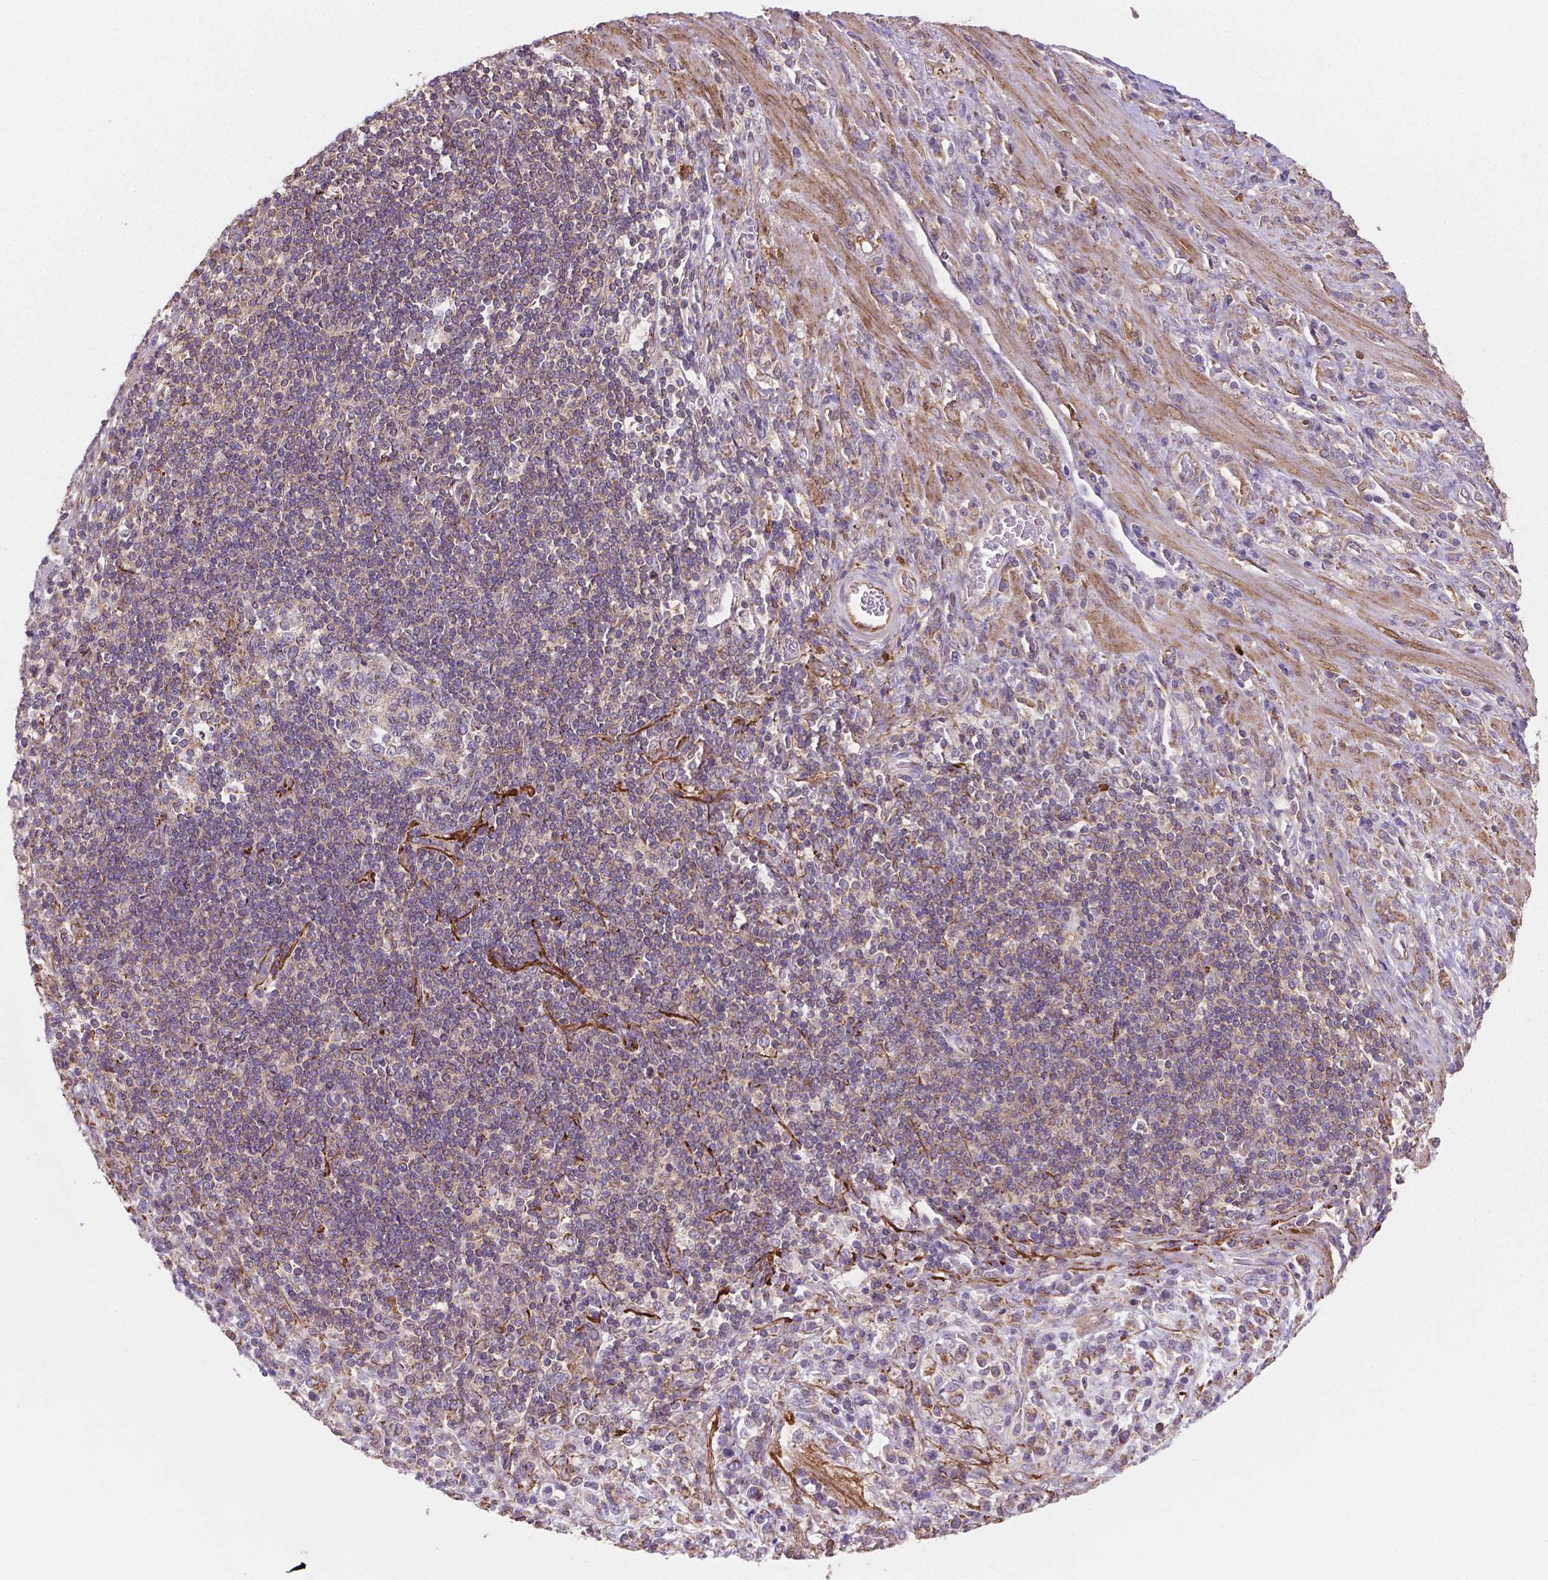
{"staining": {"intensity": "moderate", "quantity": "25%-75%", "location": "cytoplasmic/membranous"}, "tissue": "stomach cancer", "cell_type": "Tumor cells", "image_type": "cancer", "snomed": [{"axis": "morphology", "description": "Adenocarcinoma, NOS"}, {"axis": "topography", "description": "Stomach"}], "caption": "This micrograph displays immunohistochemistry staining of stomach adenocarcinoma, with medium moderate cytoplasmic/membranous positivity in about 25%-75% of tumor cells.", "gene": "TCAF1", "patient": {"sex": "female", "age": 57}}